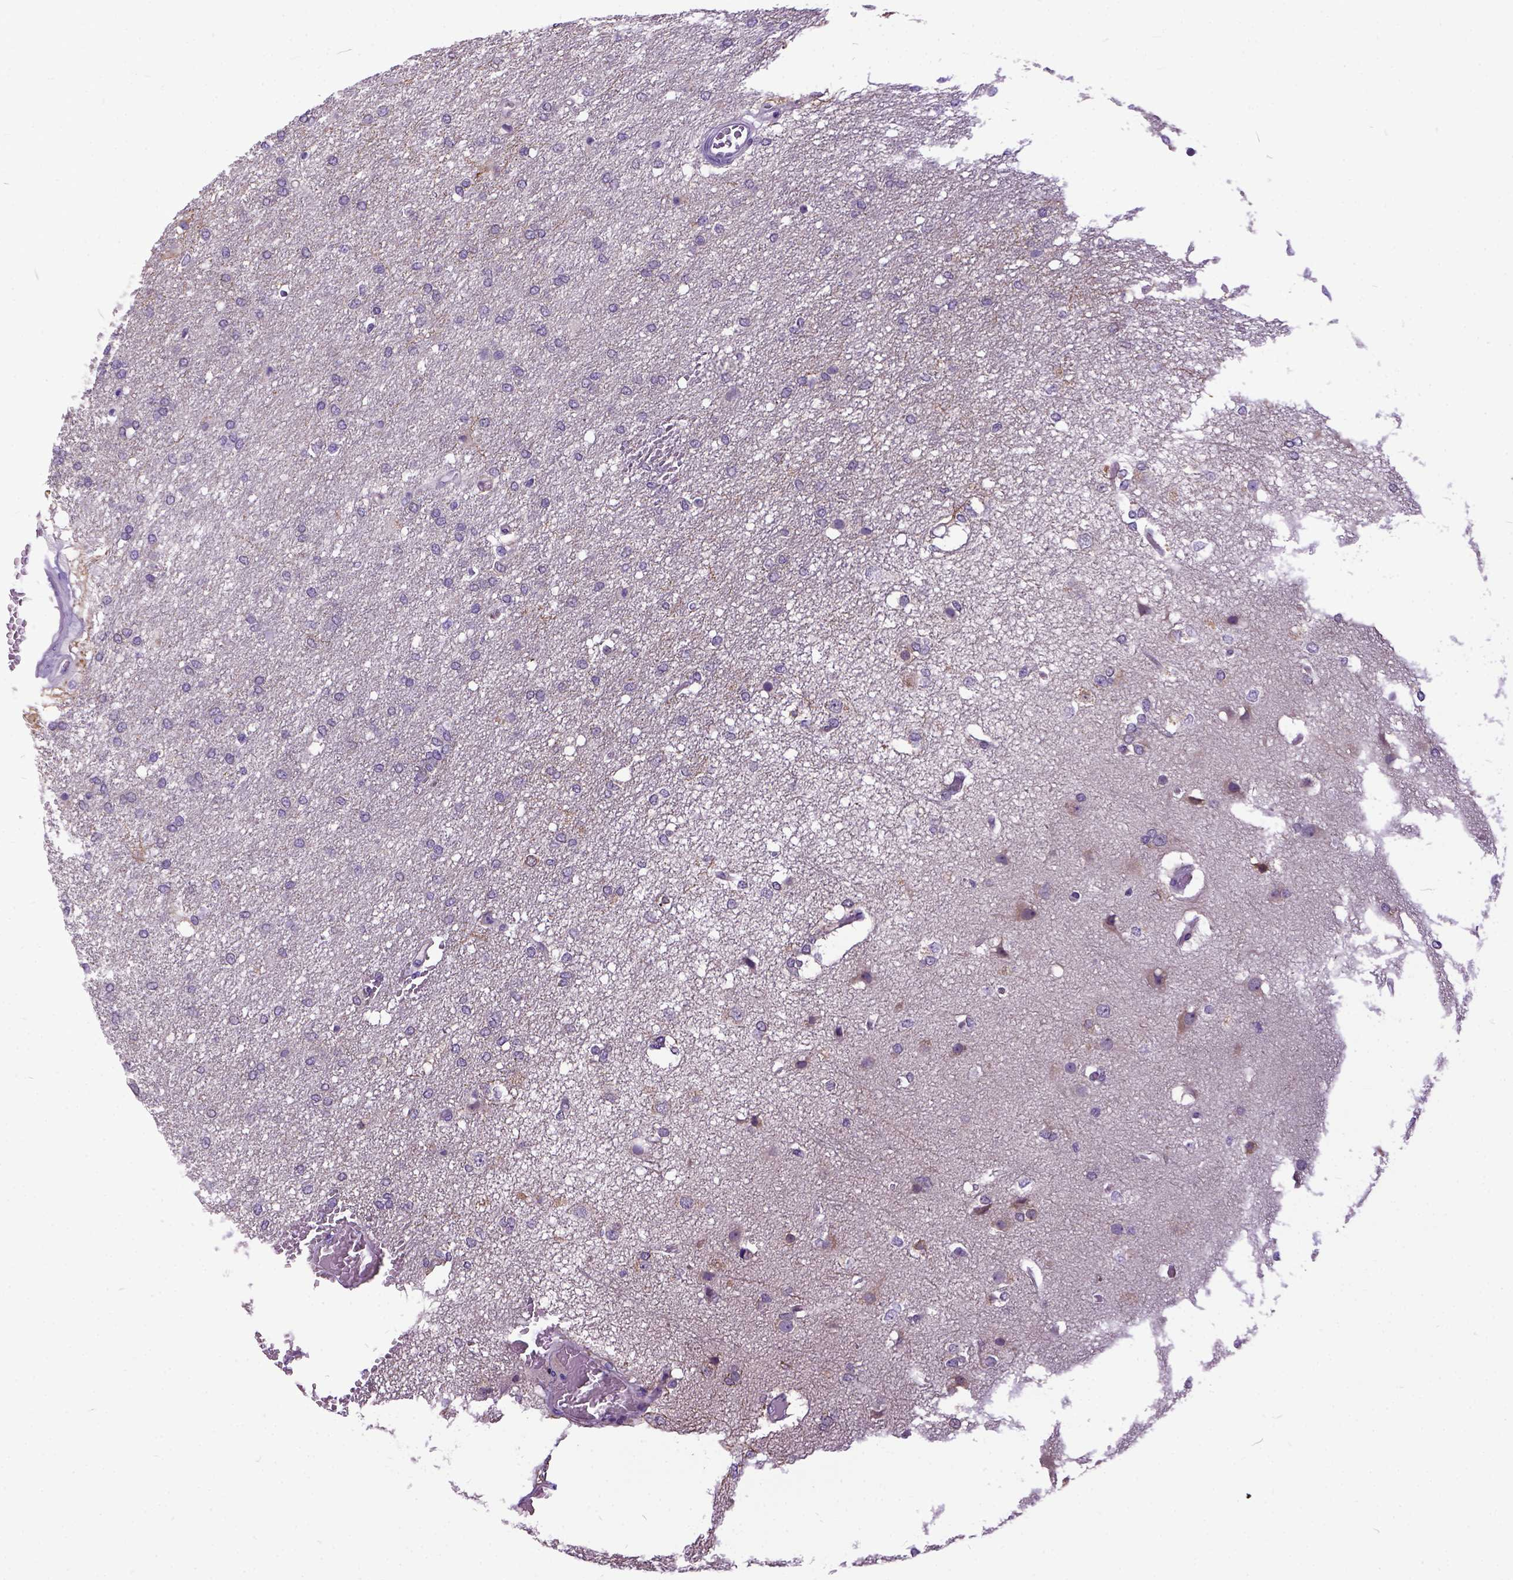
{"staining": {"intensity": "weak", "quantity": "<25%", "location": "cytoplasmic/membranous"}, "tissue": "glioma", "cell_type": "Tumor cells", "image_type": "cancer", "snomed": [{"axis": "morphology", "description": "Glioma, malignant, High grade"}, {"axis": "topography", "description": "Brain"}], "caption": "Human glioma stained for a protein using immunohistochemistry (IHC) shows no staining in tumor cells.", "gene": "NEK5", "patient": {"sex": "female", "age": 61}}